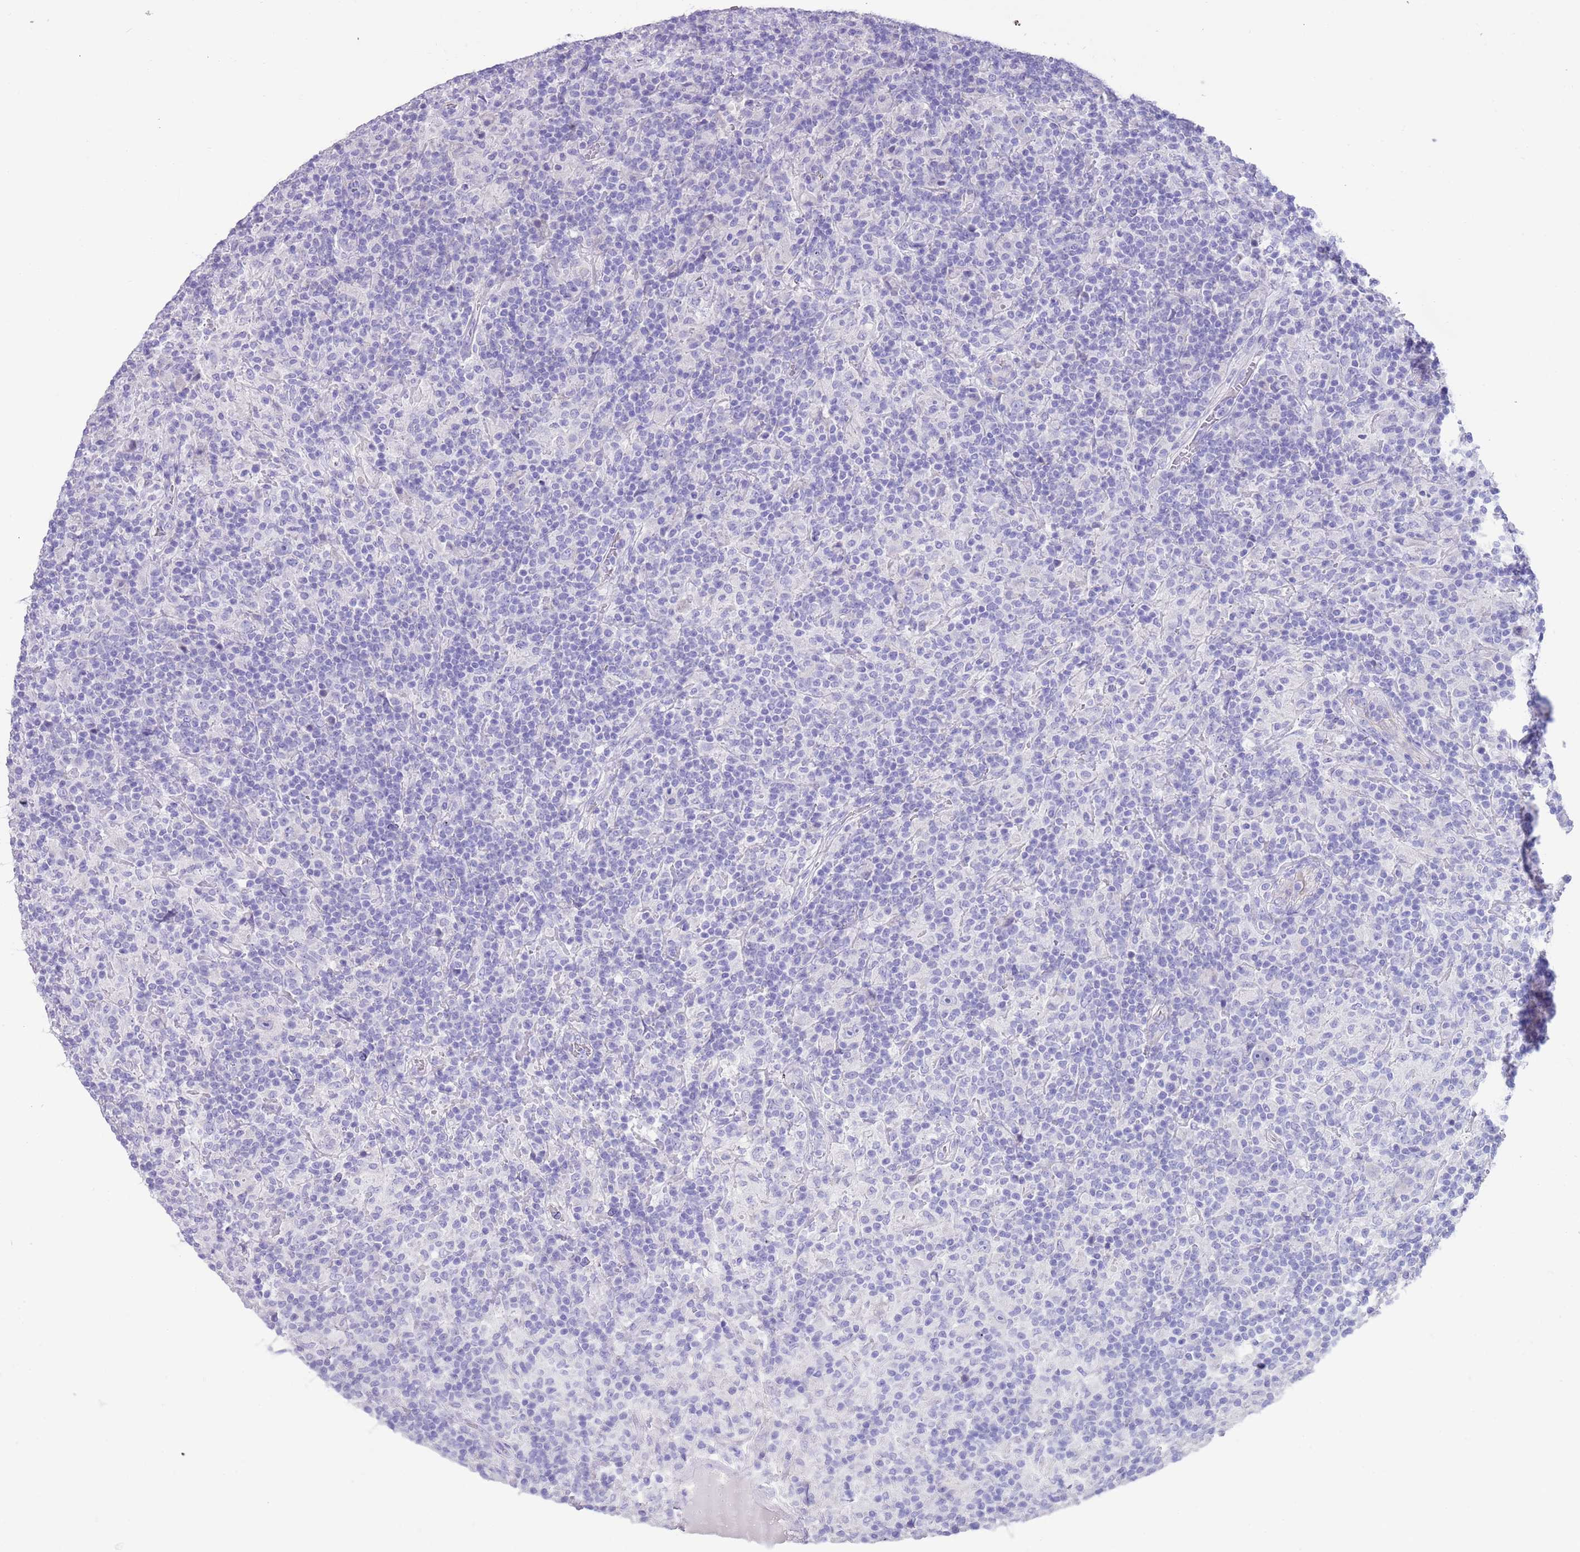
{"staining": {"intensity": "negative", "quantity": "none", "location": "none"}, "tissue": "lymphoma", "cell_type": "Tumor cells", "image_type": "cancer", "snomed": [{"axis": "morphology", "description": "Hodgkin's disease, NOS"}, {"axis": "topography", "description": "Lymph node"}], "caption": "A high-resolution histopathology image shows immunohistochemistry staining of Hodgkin's disease, which exhibits no significant positivity in tumor cells. (Brightfield microscopy of DAB IHC at high magnification).", "gene": "TRMO", "patient": {"sex": "male", "age": 70}}